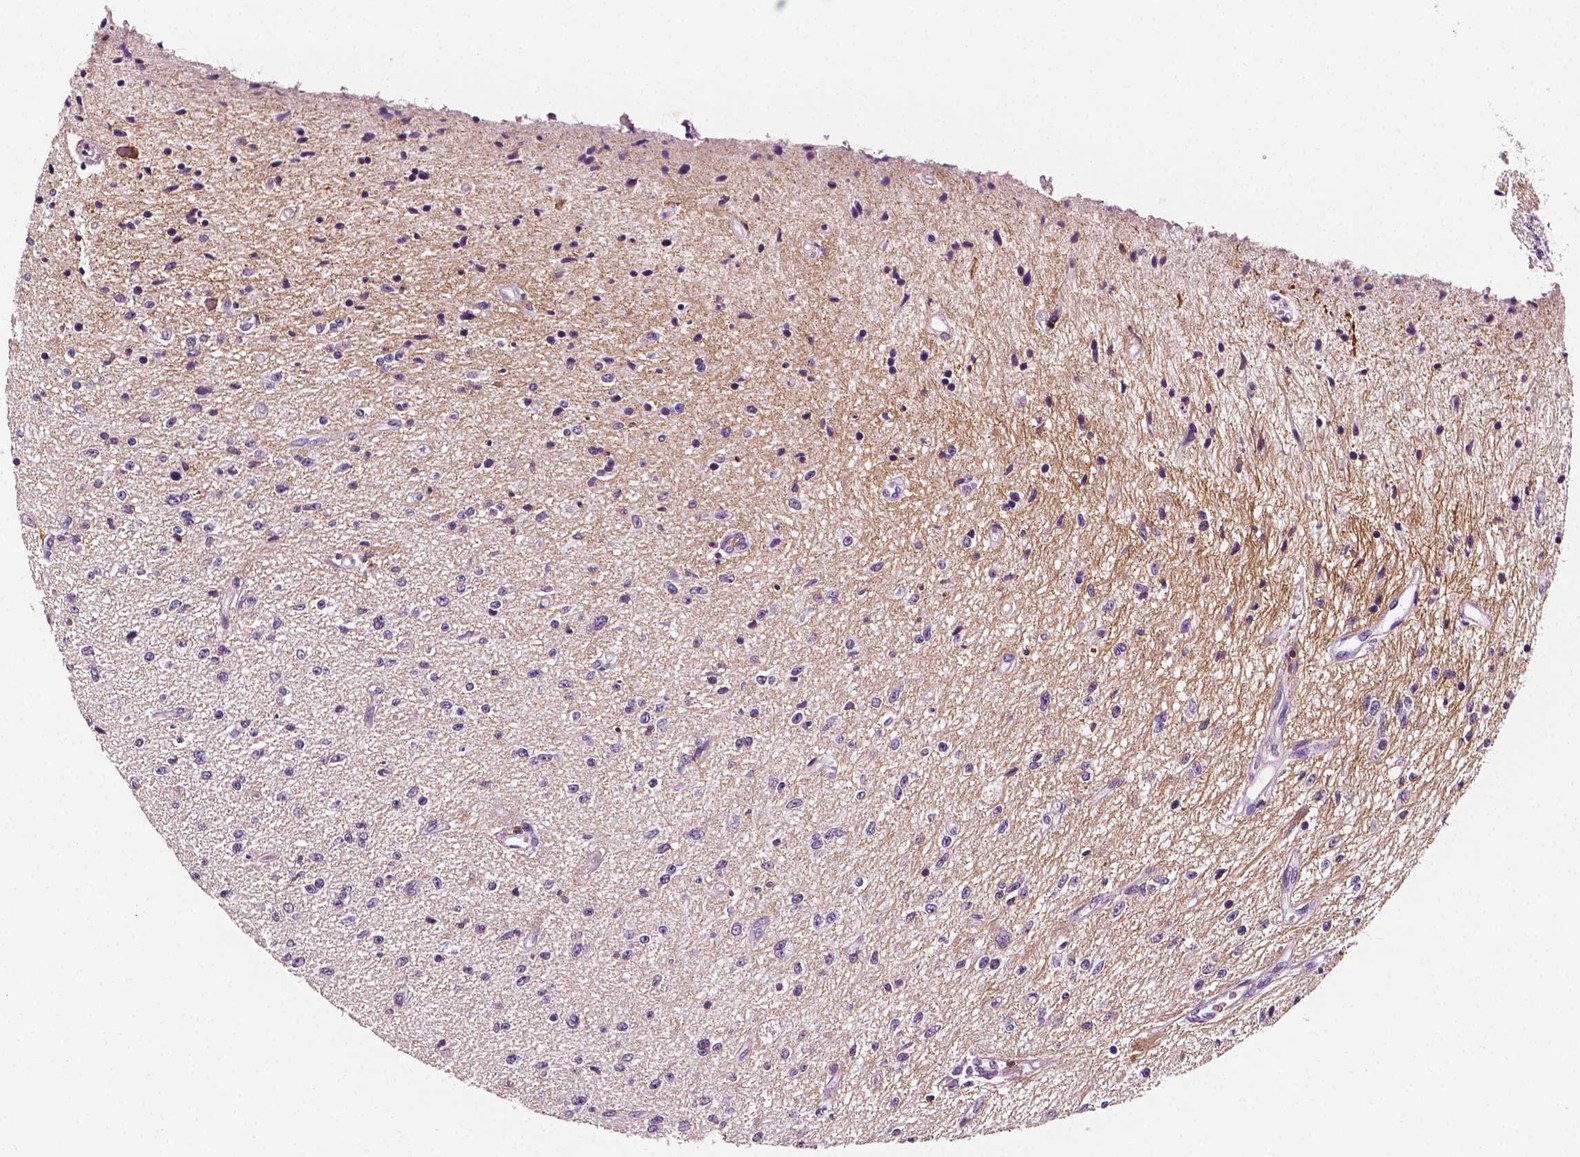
{"staining": {"intensity": "negative", "quantity": "none", "location": "none"}, "tissue": "glioma", "cell_type": "Tumor cells", "image_type": "cancer", "snomed": [{"axis": "morphology", "description": "Glioma, malignant, Low grade"}, {"axis": "topography", "description": "Cerebellum"}], "caption": "Immunohistochemistry photomicrograph of low-grade glioma (malignant) stained for a protein (brown), which displays no positivity in tumor cells.", "gene": "PTPRC", "patient": {"sex": "female", "age": 14}}